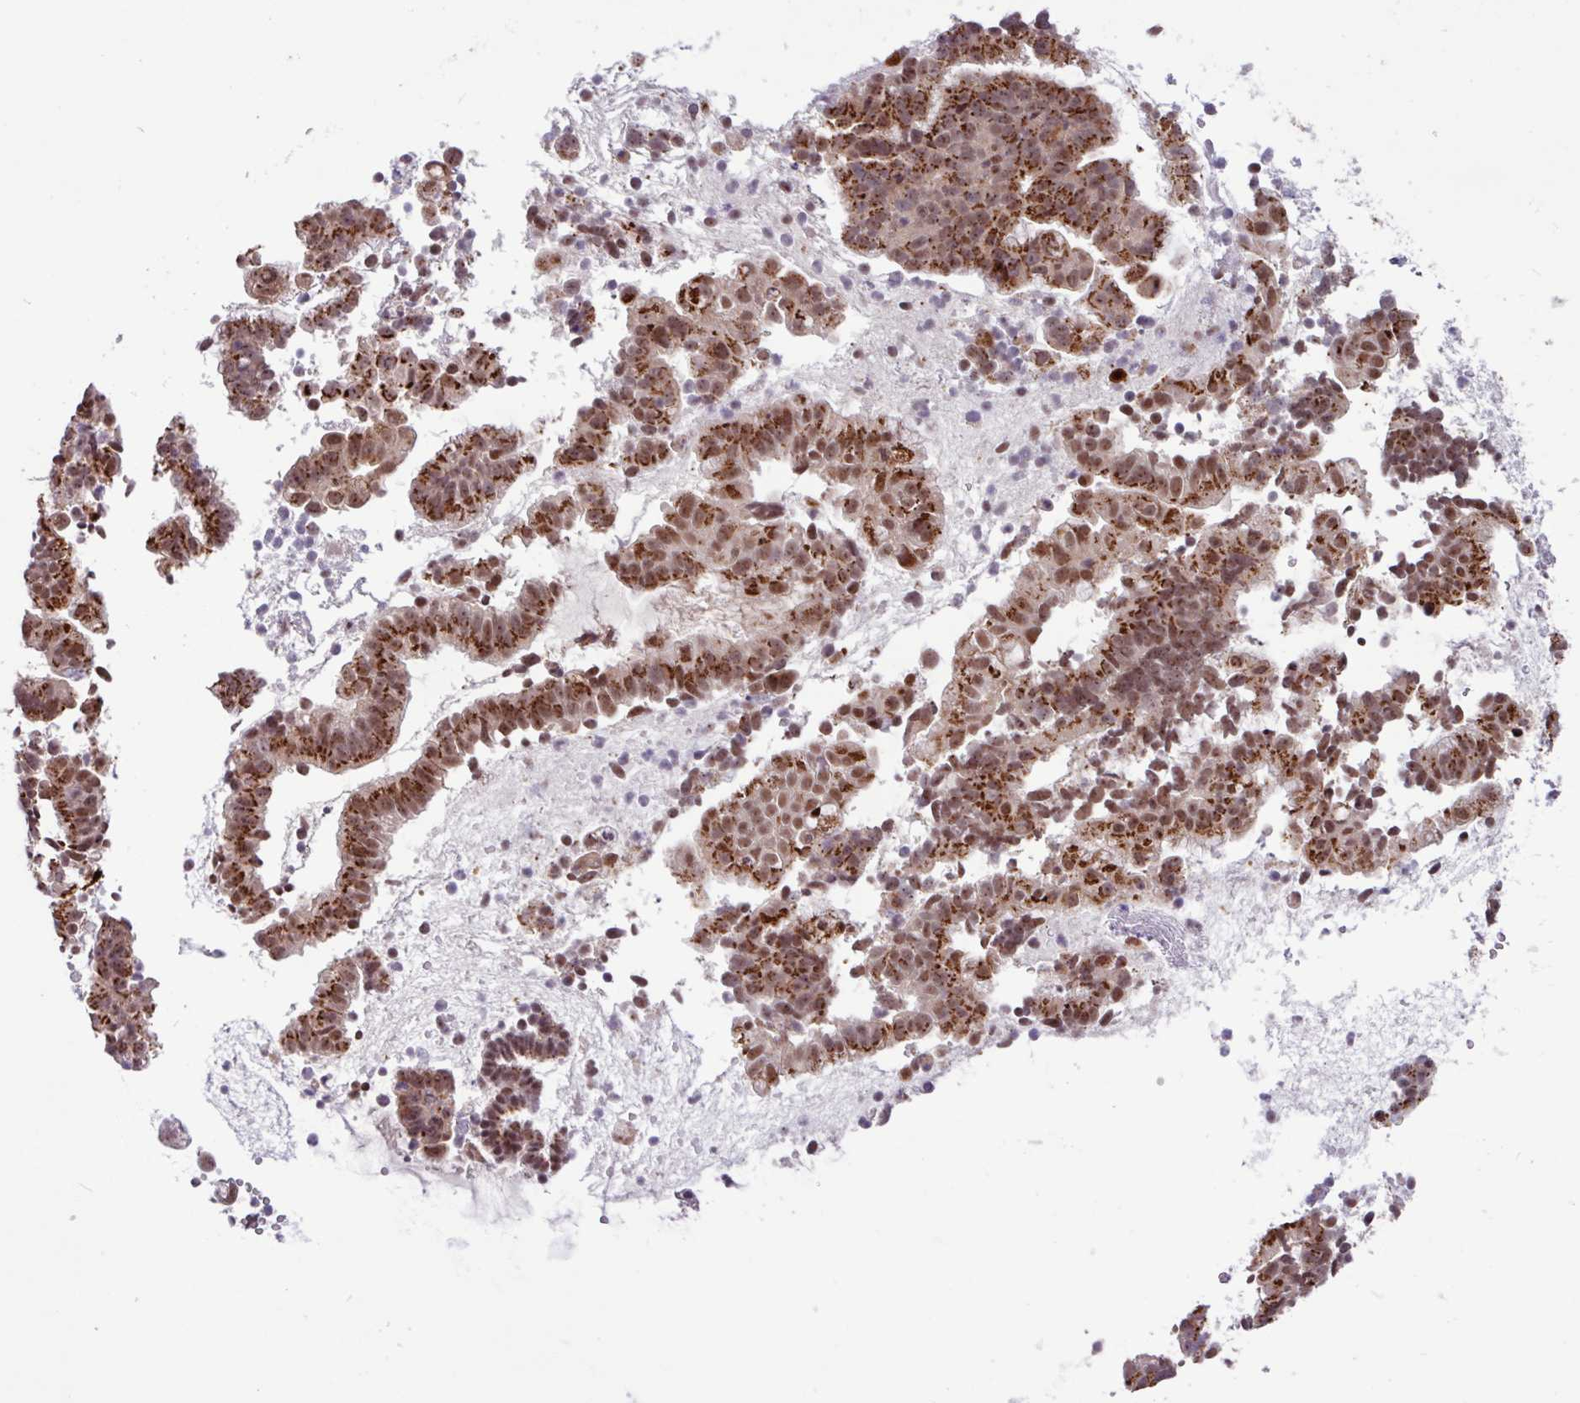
{"staining": {"intensity": "strong", "quantity": ">75%", "location": "cytoplasmic/membranous,nuclear"}, "tissue": "endometrial cancer", "cell_type": "Tumor cells", "image_type": "cancer", "snomed": [{"axis": "morphology", "description": "Adenocarcinoma, NOS"}, {"axis": "topography", "description": "Endometrium"}], "caption": "Human endometrial cancer stained with a brown dye exhibits strong cytoplasmic/membranous and nuclear positive positivity in approximately >75% of tumor cells.", "gene": "BRD3", "patient": {"sex": "female", "age": 76}}